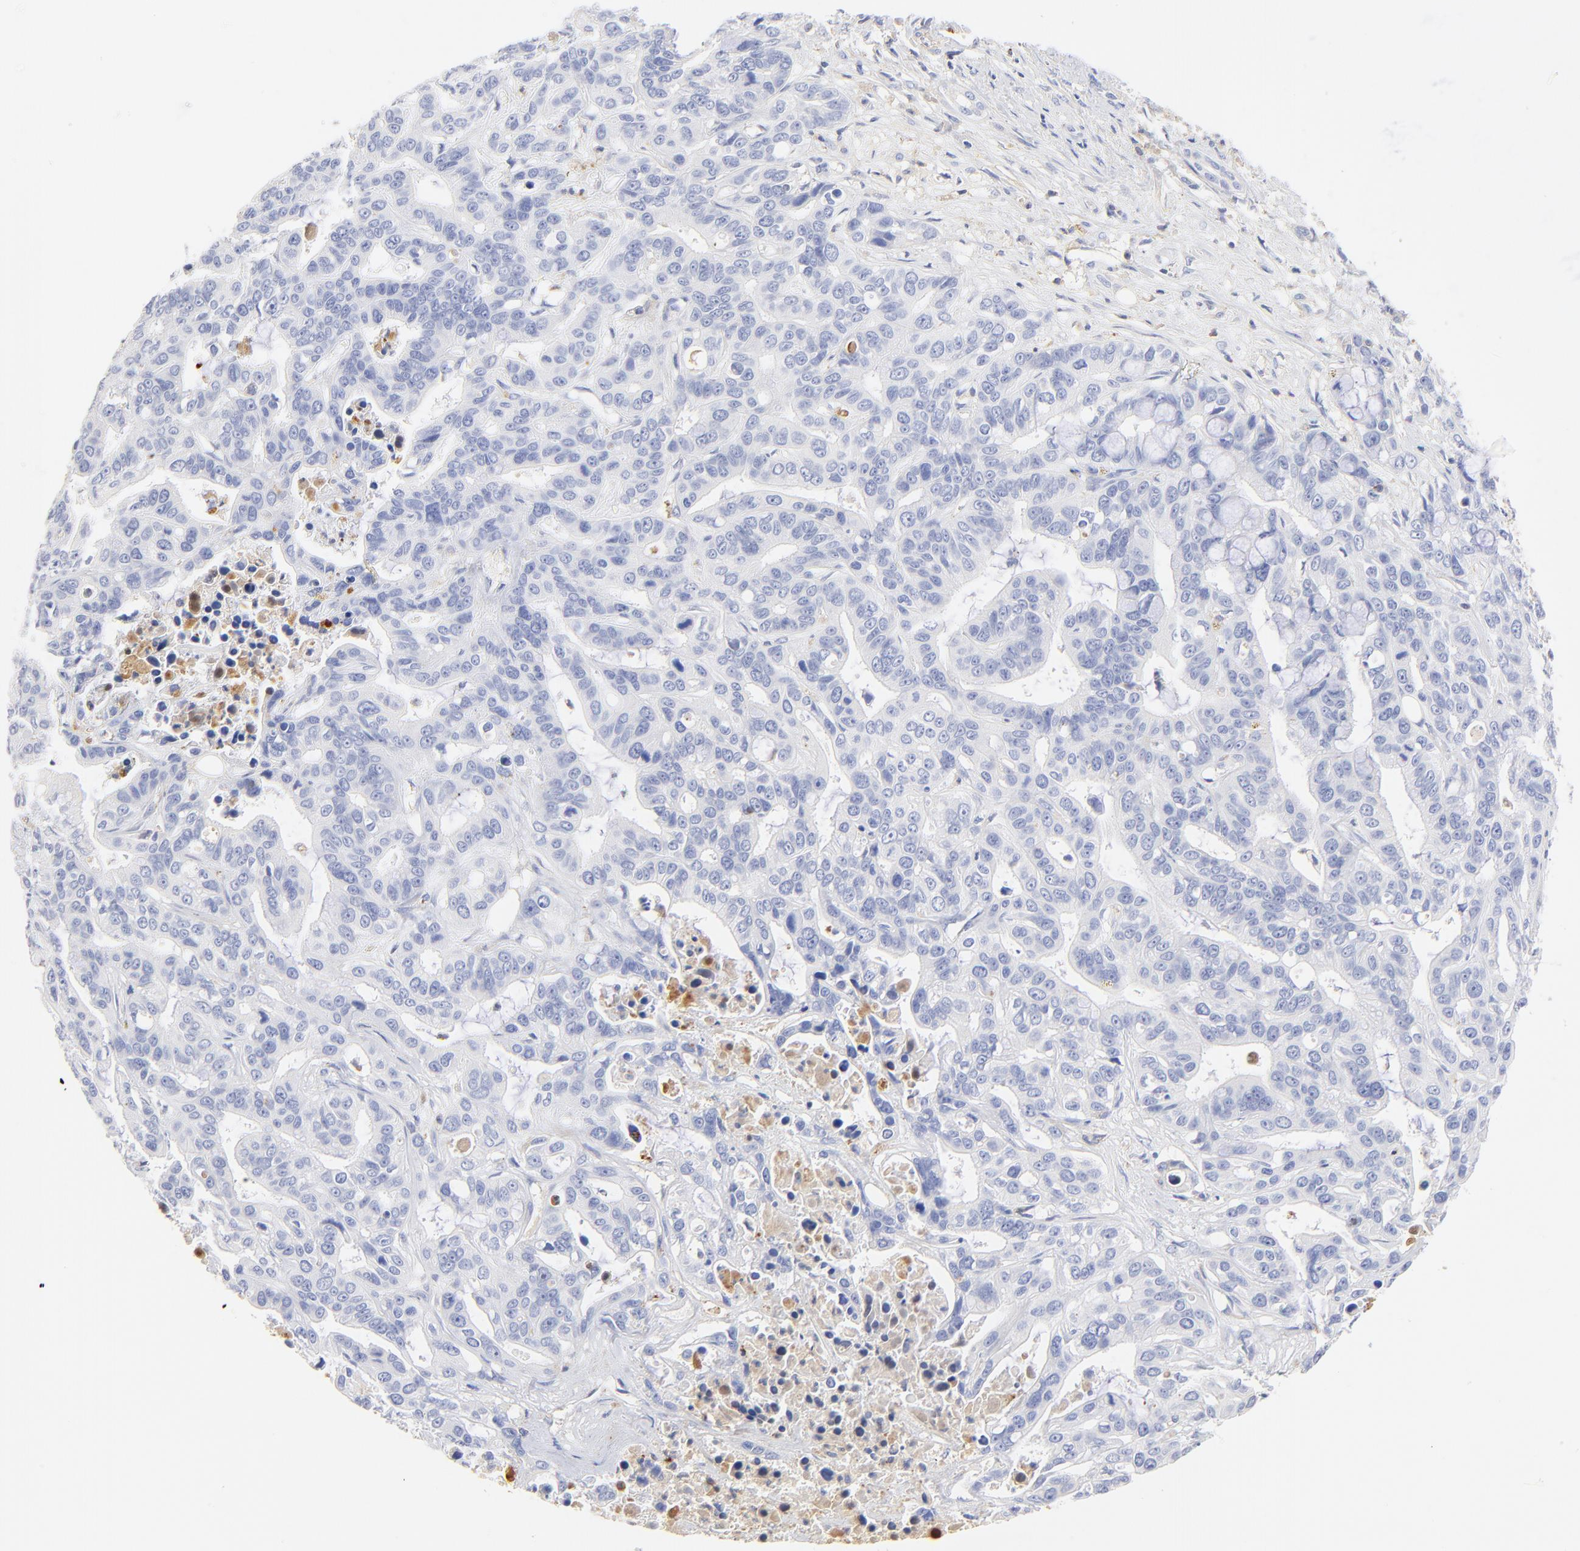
{"staining": {"intensity": "negative", "quantity": "none", "location": "none"}, "tissue": "liver cancer", "cell_type": "Tumor cells", "image_type": "cancer", "snomed": [{"axis": "morphology", "description": "Cholangiocarcinoma"}, {"axis": "topography", "description": "Liver"}], "caption": "Immunohistochemical staining of liver cancer (cholangiocarcinoma) exhibits no significant positivity in tumor cells.", "gene": "MDGA2", "patient": {"sex": "female", "age": 65}}